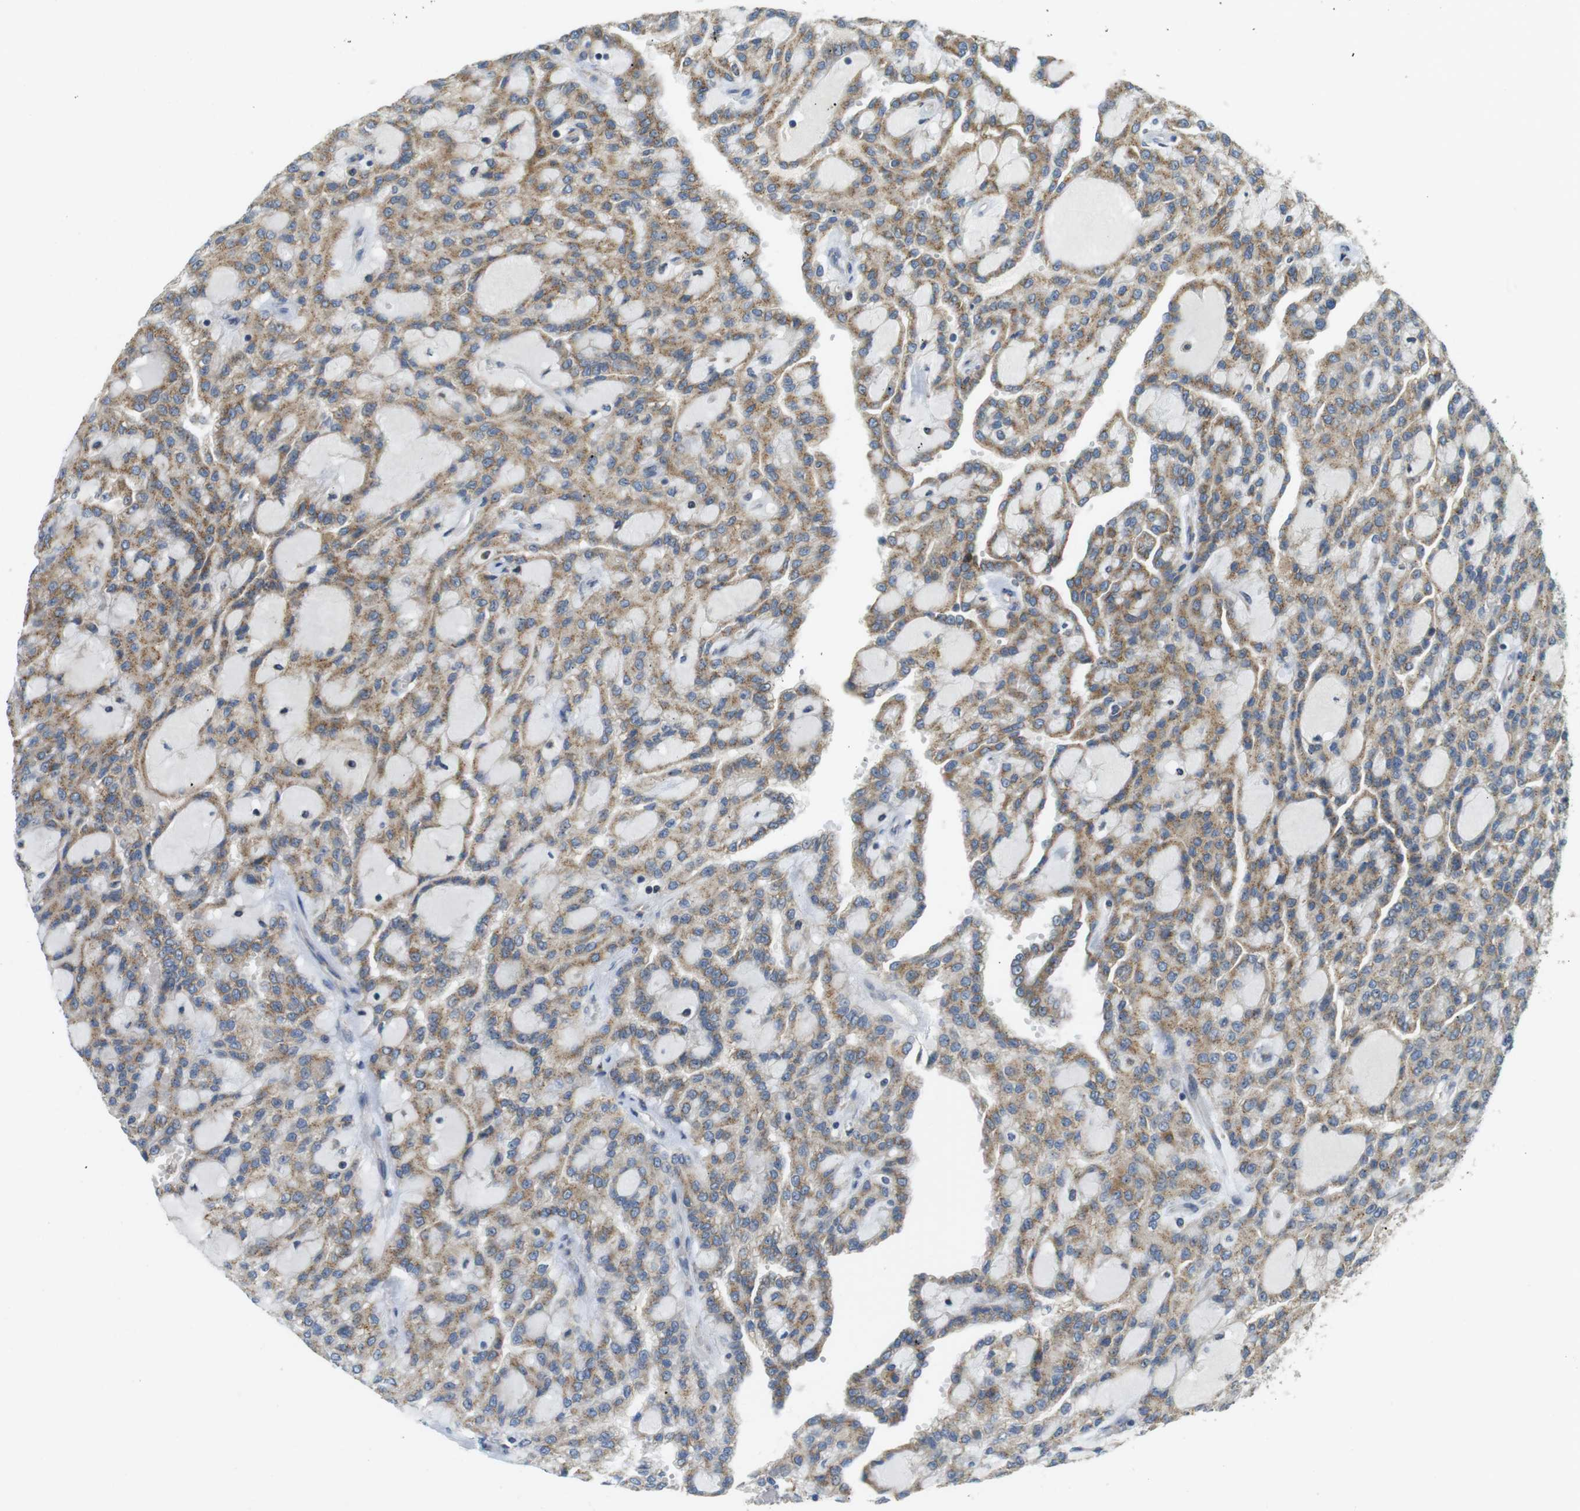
{"staining": {"intensity": "moderate", "quantity": ">75%", "location": "cytoplasmic/membranous"}, "tissue": "renal cancer", "cell_type": "Tumor cells", "image_type": "cancer", "snomed": [{"axis": "morphology", "description": "Adenocarcinoma, NOS"}, {"axis": "topography", "description": "Kidney"}], "caption": "Immunohistochemistry (IHC) micrograph of neoplastic tissue: renal adenocarcinoma stained using immunohistochemistry exhibits medium levels of moderate protein expression localized specifically in the cytoplasmic/membranous of tumor cells, appearing as a cytoplasmic/membranous brown color.", "gene": "TMEM143", "patient": {"sex": "male", "age": 63}}